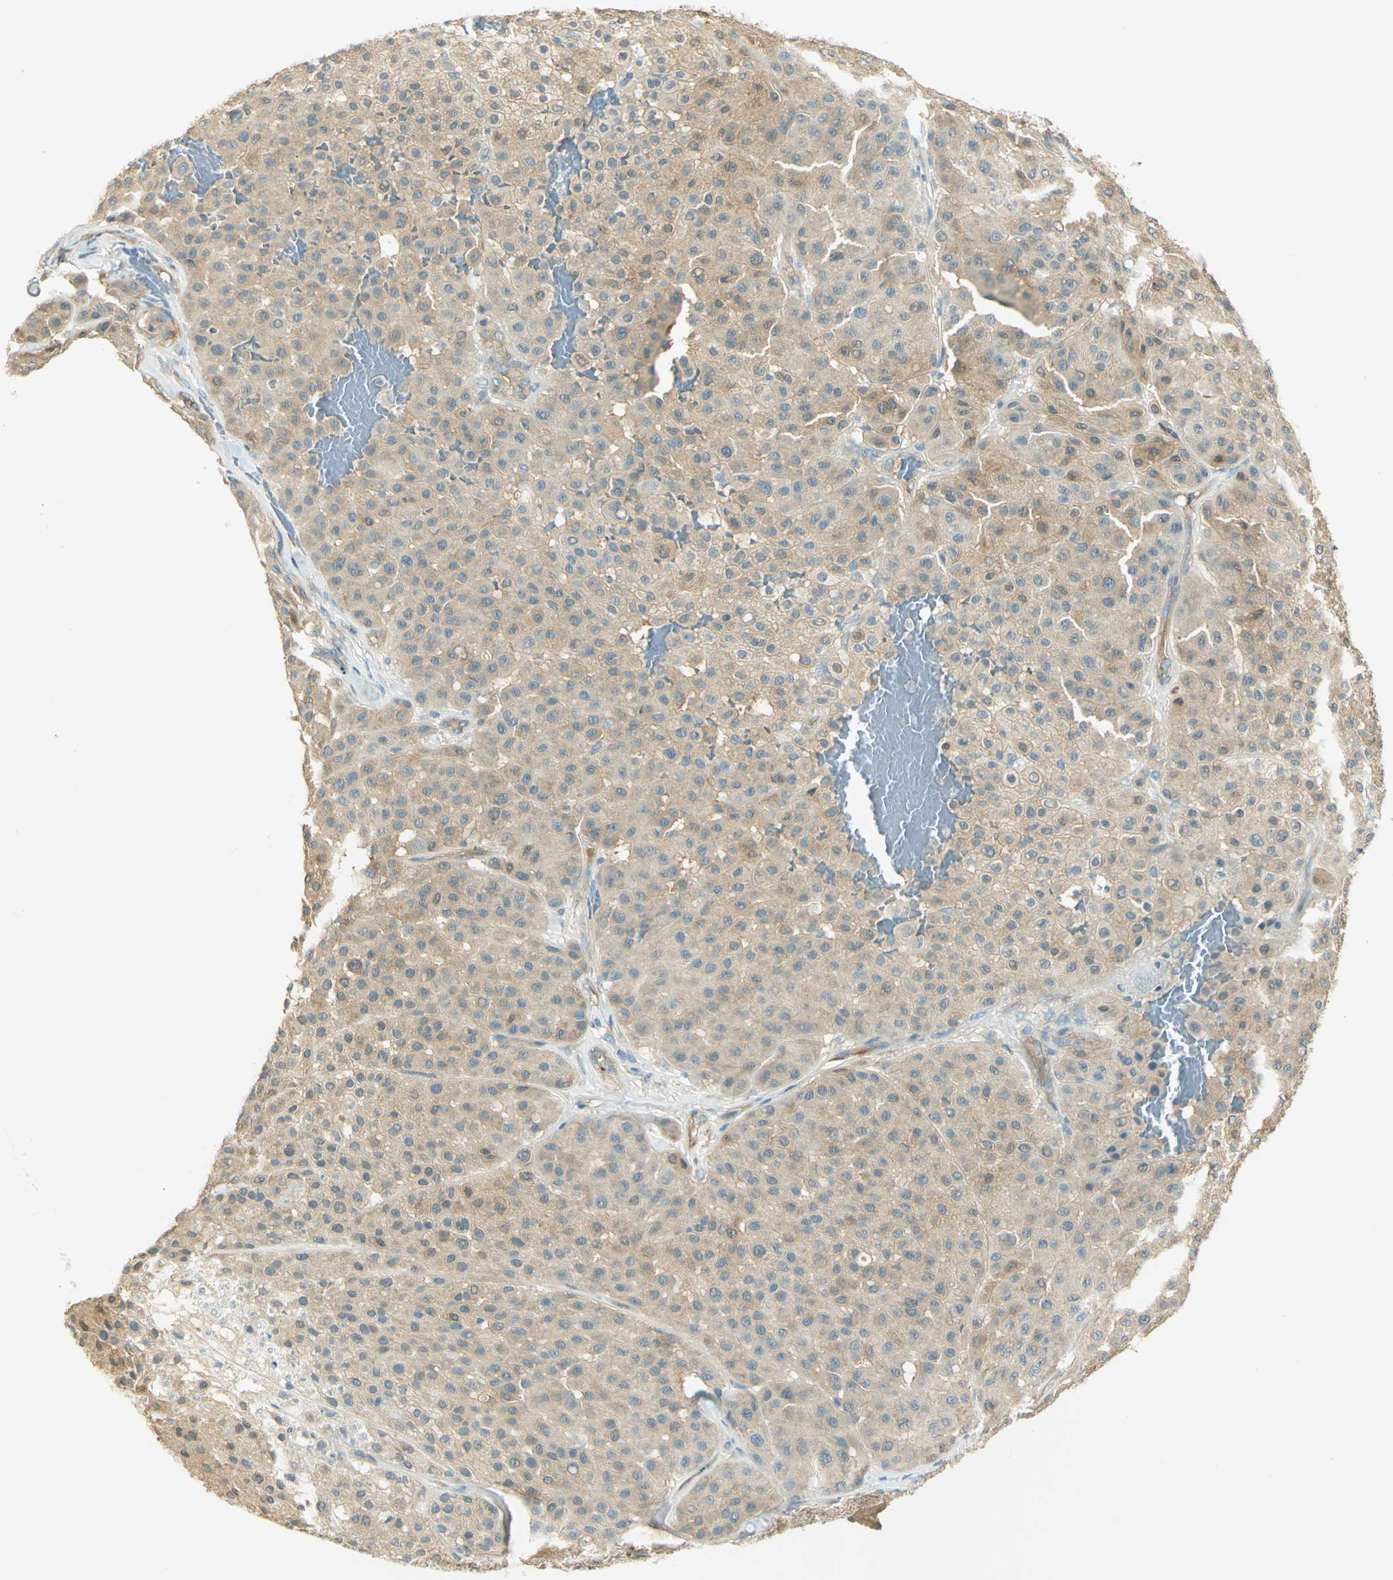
{"staining": {"intensity": "moderate", "quantity": ">75%", "location": "cytoplasmic/membranous"}, "tissue": "melanoma", "cell_type": "Tumor cells", "image_type": "cancer", "snomed": [{"axis": "morphology", "description": "Normal tissue, NOS"}, {"axis": "morphology", "description": "Malignant melanoma, Metastatic site"}, {"axis": "topography", "description": "Skin"}], "caption": "Protein staining of malignant melanoma (metastatic site) tissue demonstrates moderate cytoplasmic/membranous expression in about >75% of tumor cells.", "gene": "TSC22D2", "patient": {"sex": "male", "age": 41}}